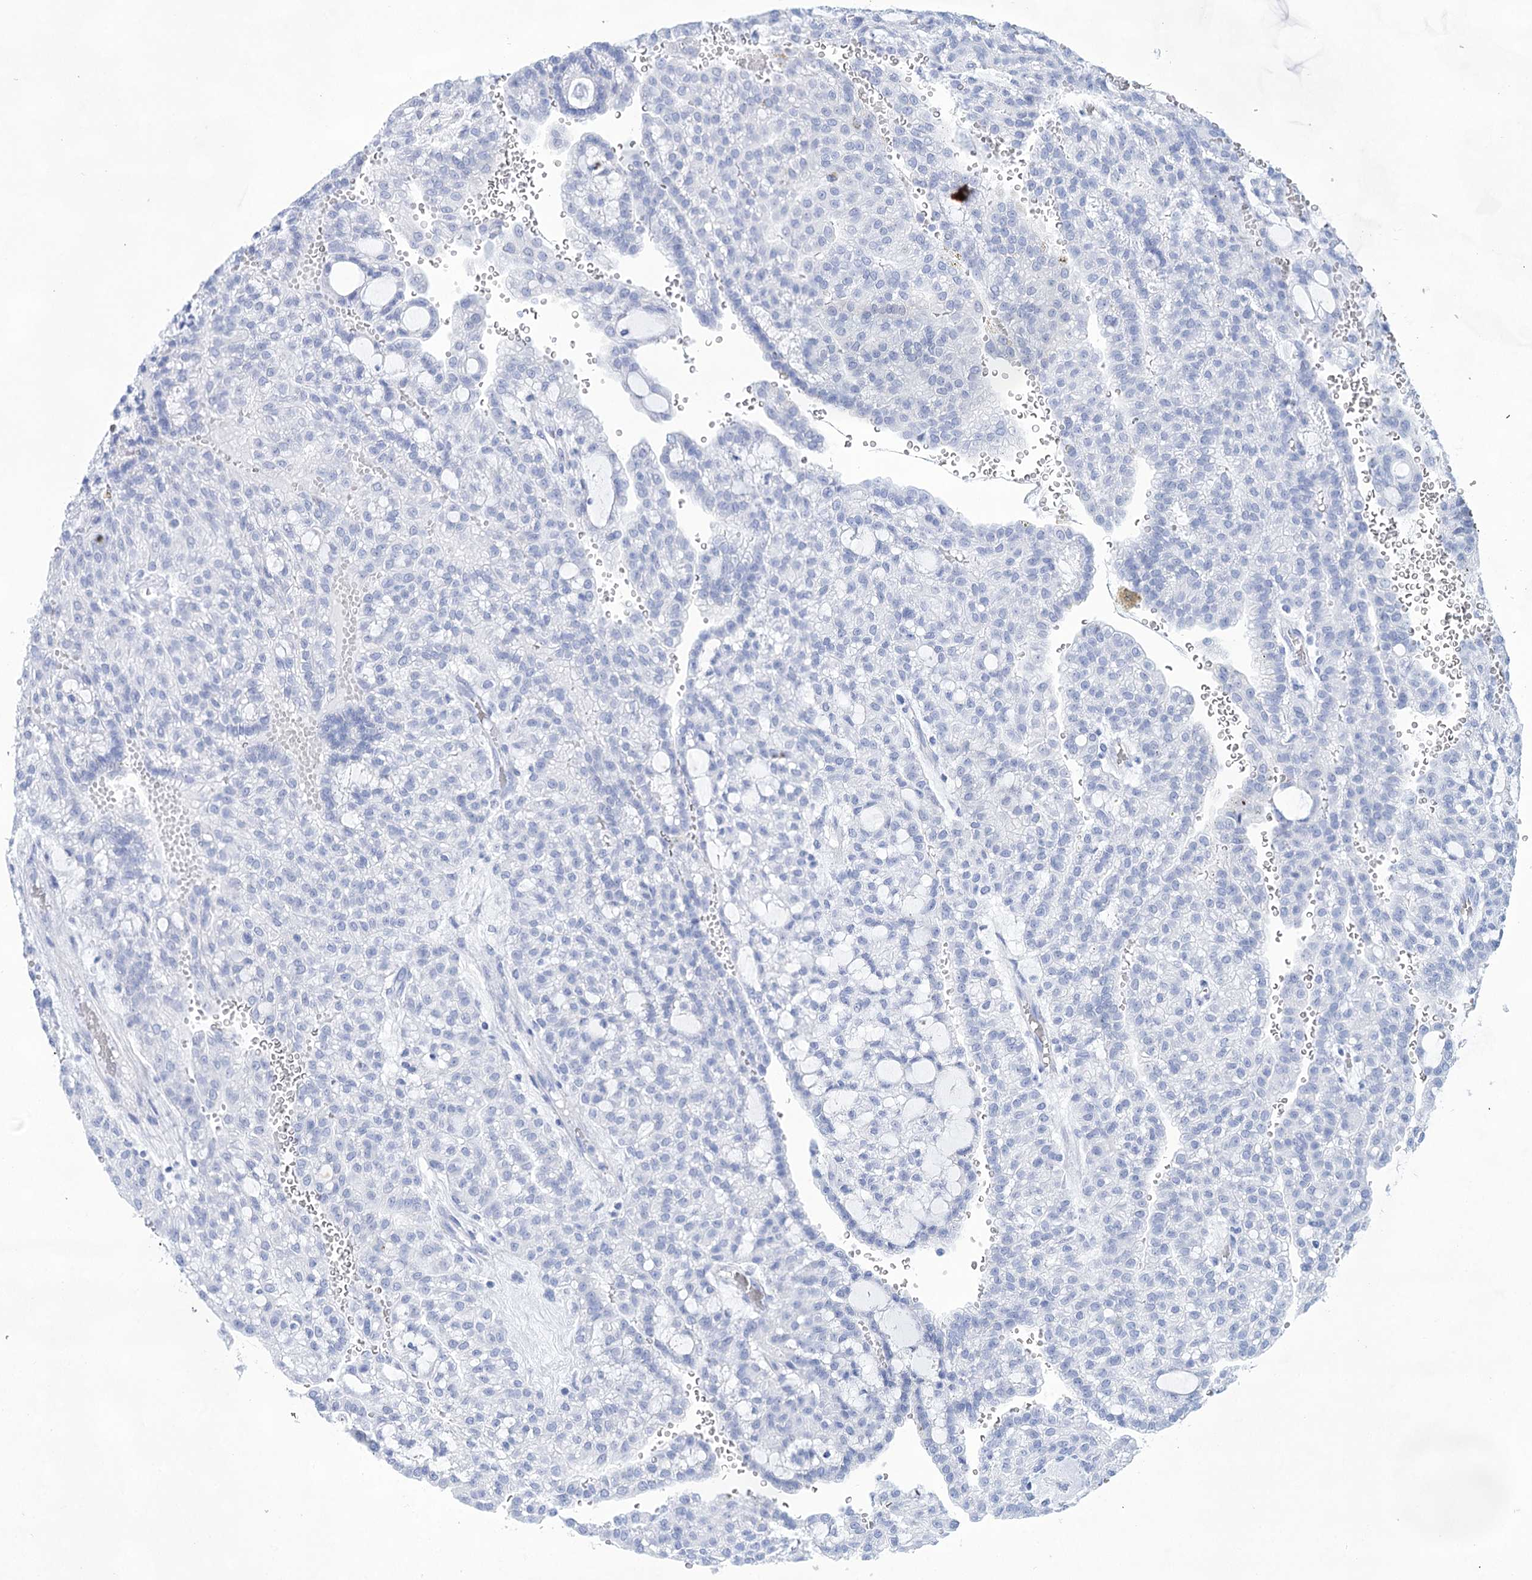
{"staining": {"intensity": "negative", "quantity": "none", "location": "none"}, "tissue": "renal cancer", "cell_type": "Tumor cells", "image_type": "cancer", "snomed": [{"axis": "morphology", "description": "Adenocarcinoma, NOS"}, {"axis": "topography", "description": "Kidney"}], "caption": "Histopathology image shows no significant protein positivity in tumor cells of renal cancer.", "gene": "LALBA", "patient": {"sex": "male", "age": 63}}